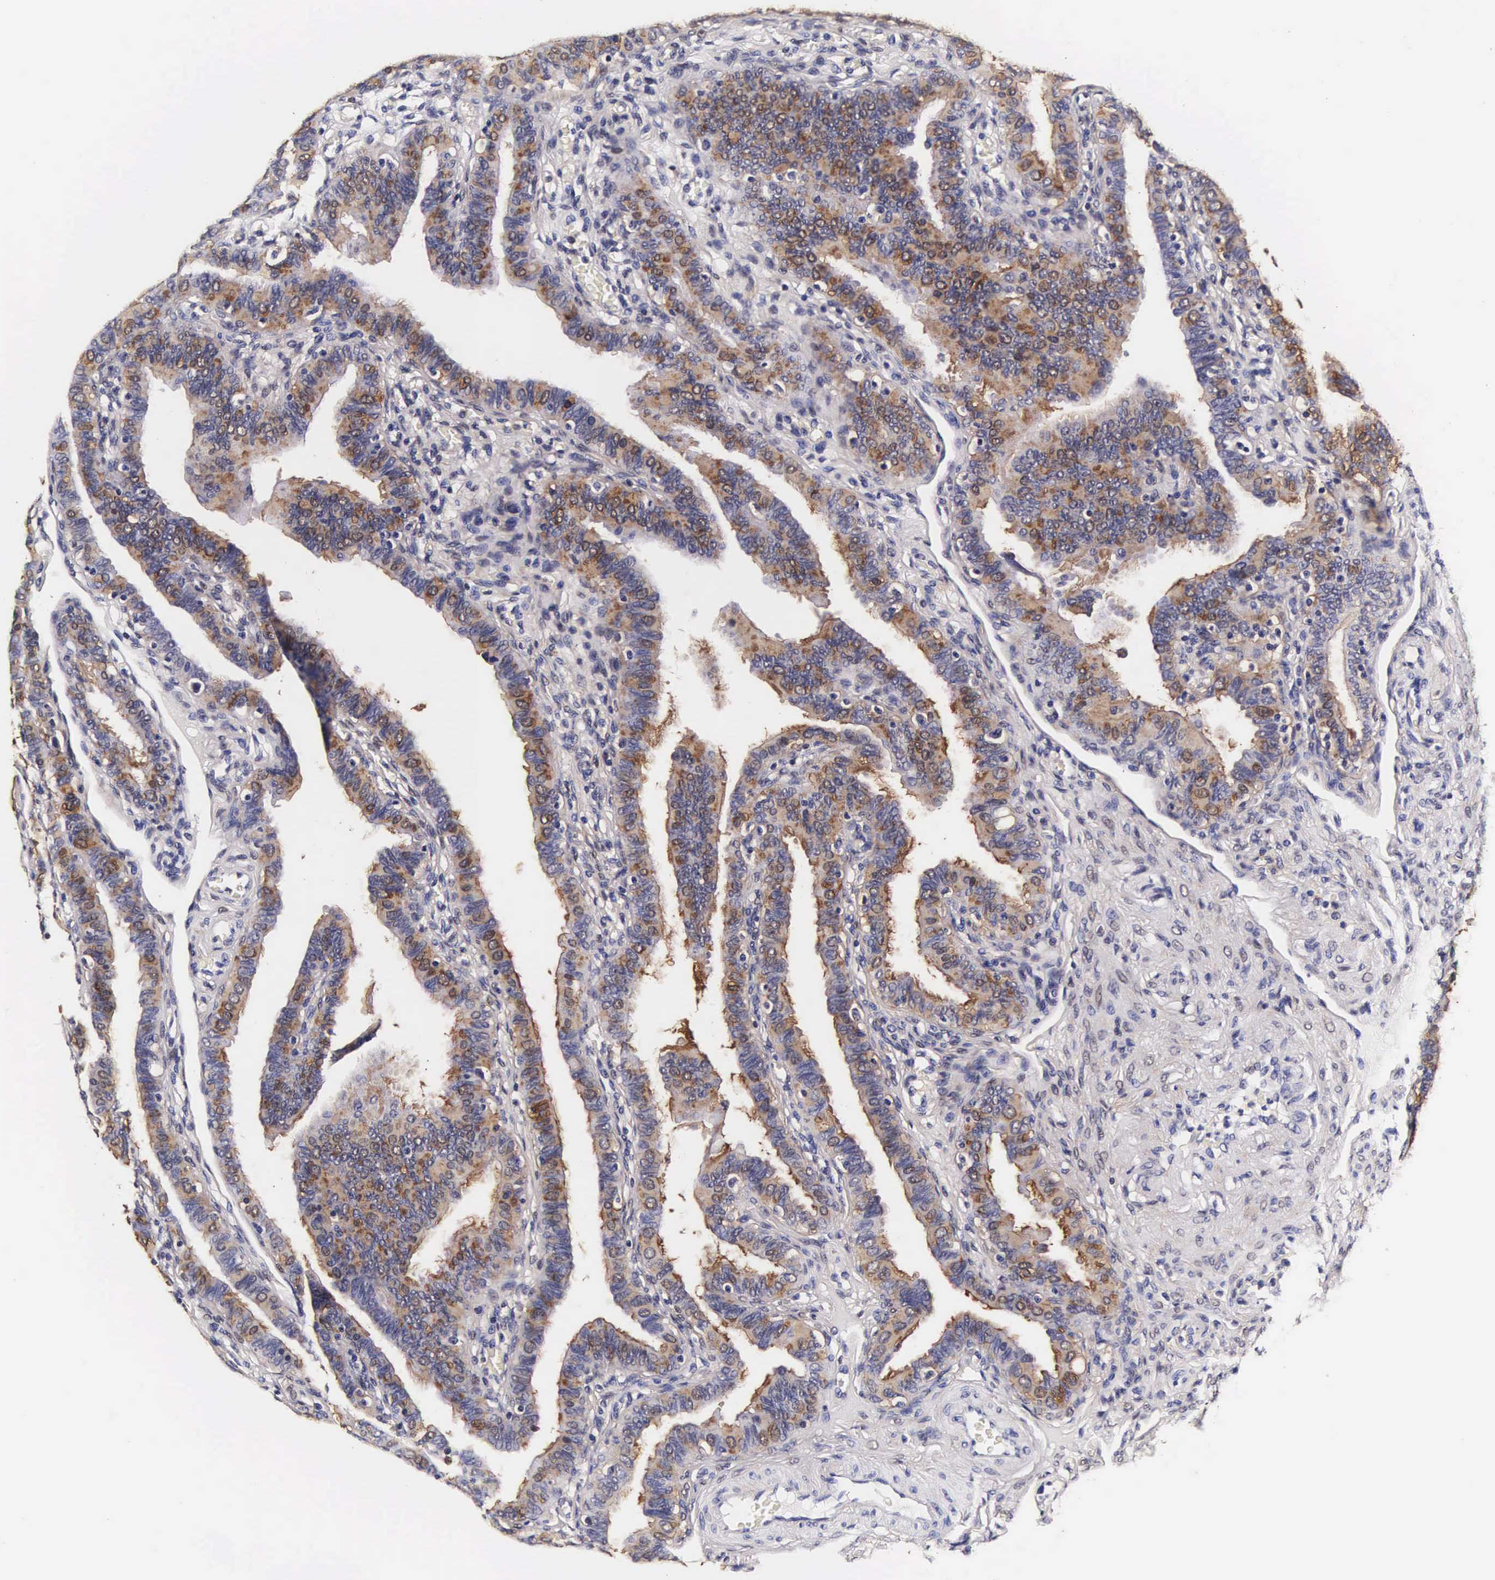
{"staining": {"intensity": "weak", "quantity": "<25%", "location": "cytoplasmic/membranous,nuclear"}, "tissue": "fallopian tube", "cell_type": "Glandular cells", "image_type": "normal", "snomed": [{"axis": "morphology", "description": "Normal tissue, NOS"}, {"axis": "topography", "description": "Fallopian tube"}], "caption": "Unremarkable fallopian tube was stained to show a protein in brown. There is no significant expression in glandular cells. The staining is performed using DAB (3,3'-diaminobenzidine) brown chromogen with nuclei counter-stained in using hematoxylin.", "gene": "TECPR2", "patient": {"sex": "female", "age": 38}}